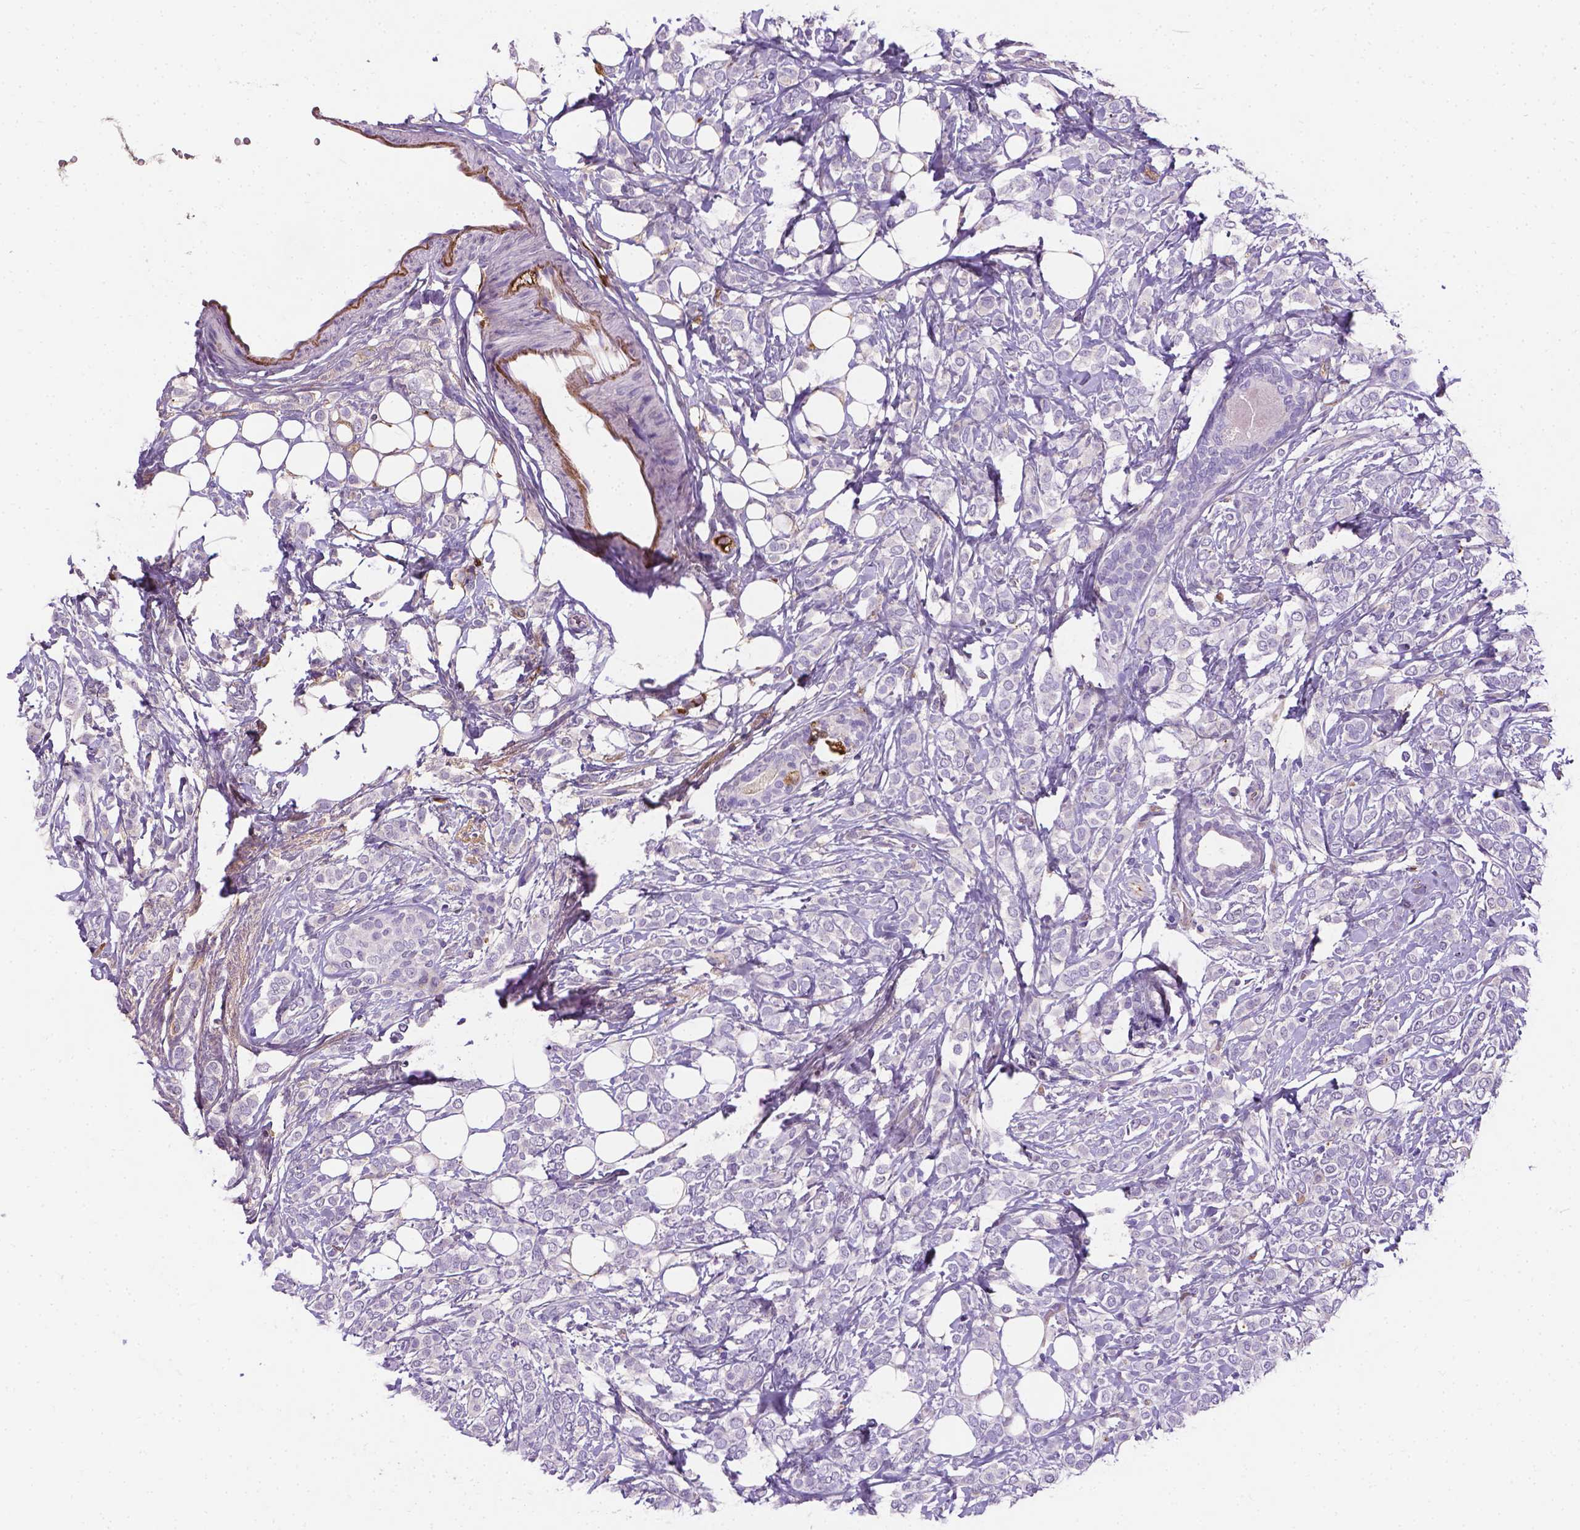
{"staining": {"intensity": "negative", "quantity": "none", "location": "none"}, "tissue": "breast cancer", "cell_type": "Tumor cells", "image_type": "cancer", "snomed": [{"axis": "morphology", "description": "Lobular carcinoma"}, {"axis": "topography", "description": "Breast"}], "caption": "Histopathology image shows no protein expression in tumor cells of breast cancer (lobular carcinoma) tissue.", "gene": "APOE", "patient": {"sex": "female", "age": 49}}